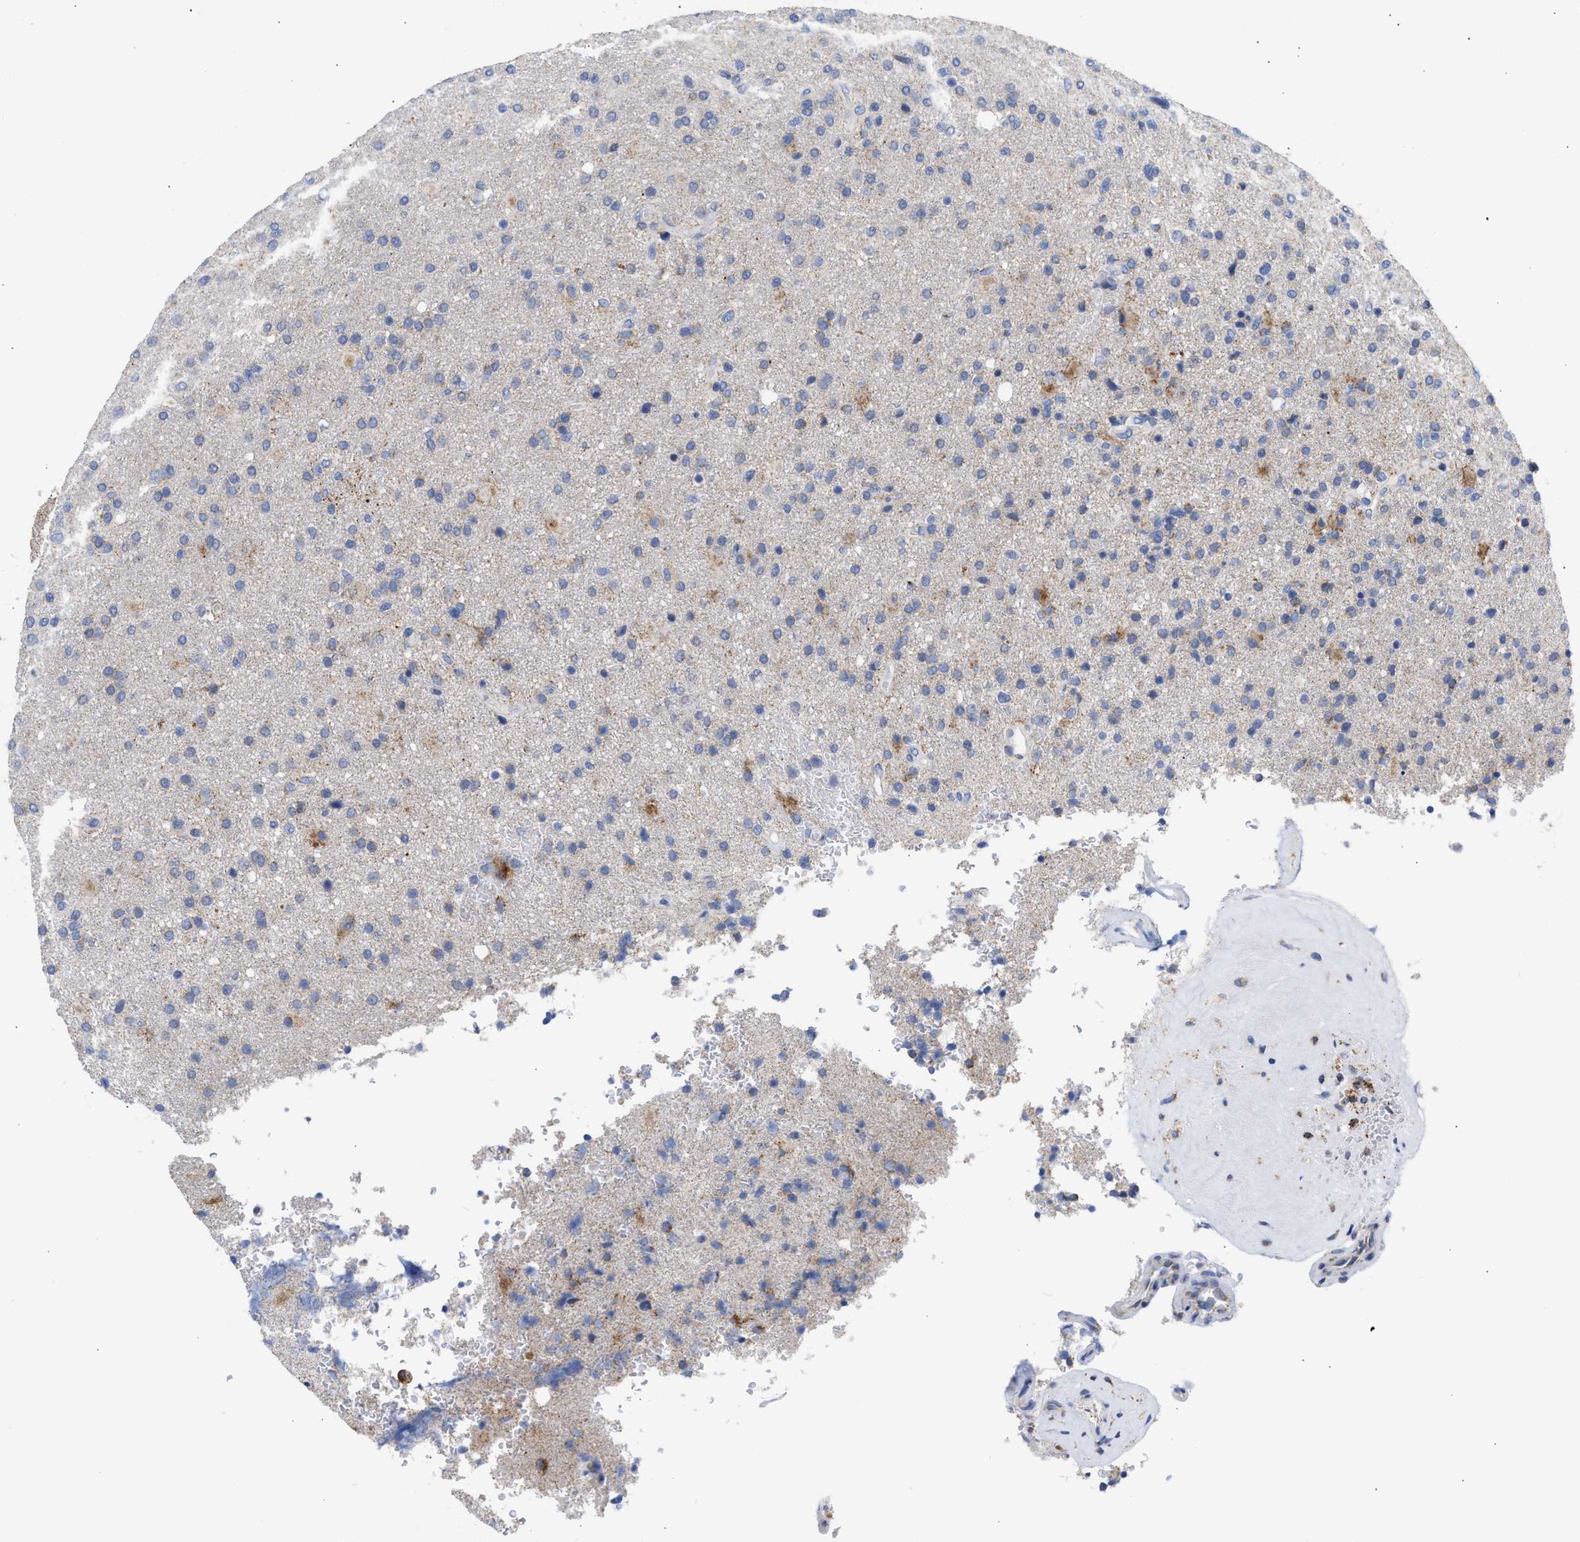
{"staining": {"intensity": "moderate", "quantity": "<25%", "location": "cytoplasmic/membranous"}, "tissue": "glioma", "cell_type": "Tumor cells", "image_type": "cancer", "snomed": [{"axis": "morphology", "description": "Glioma, malignant, High grade"}, {"axis": "topography", "description": "Brain"}], "caption": "Glioma stained with immunohistochemistry shows moderate cytoplasmic/membranous staining in approximately <25% of tumor cells.", "gene": "ACOT13", "patient": {"sex": "male", "age": 72}}